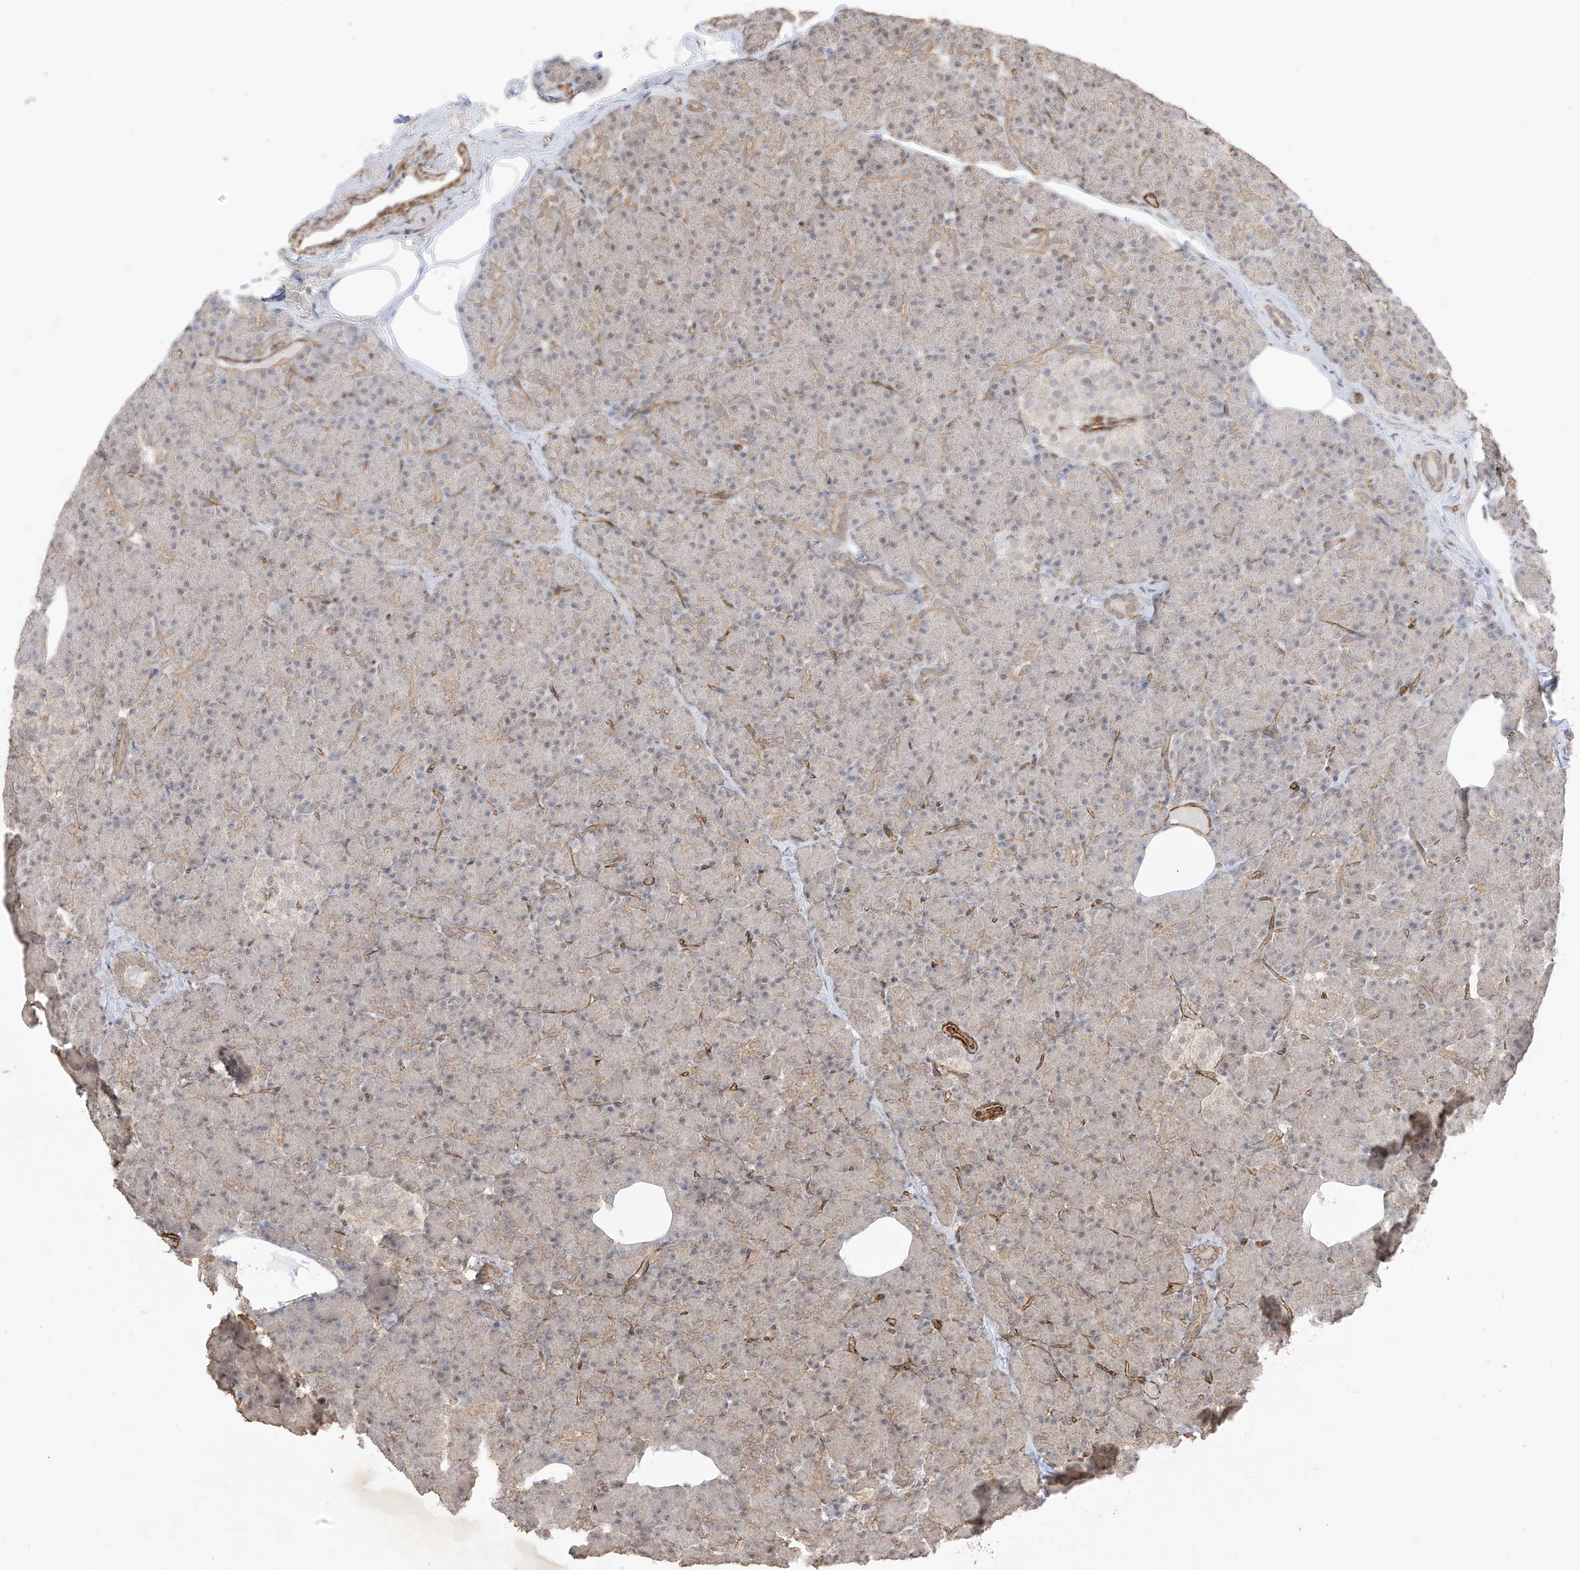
{"staining": {"intensity": "weak", "quantity": "25%-75%", "location": "cytoplasmic/membranous"}, "tissue": "pancreas", "cell_type": "Exocrine glandular cells", "image_type": "normal", "snomed": [{"axis": "morphology", "description": "Normal tissue, NOS"}, {"axis": "topography", "description": "Pancreas"}], "caption": "Protein expression by immunohistochemistry (IHC) demonstrates weak cytoplasmic/membranous expression in approximately 25%-75% of exocrine glandular cells in normal pancreas. The protein of interest is shown in brown color, while the nuclei are stained blue.", "gene": "TTLL5", "patient": {"sex": "female", "age": 43}}